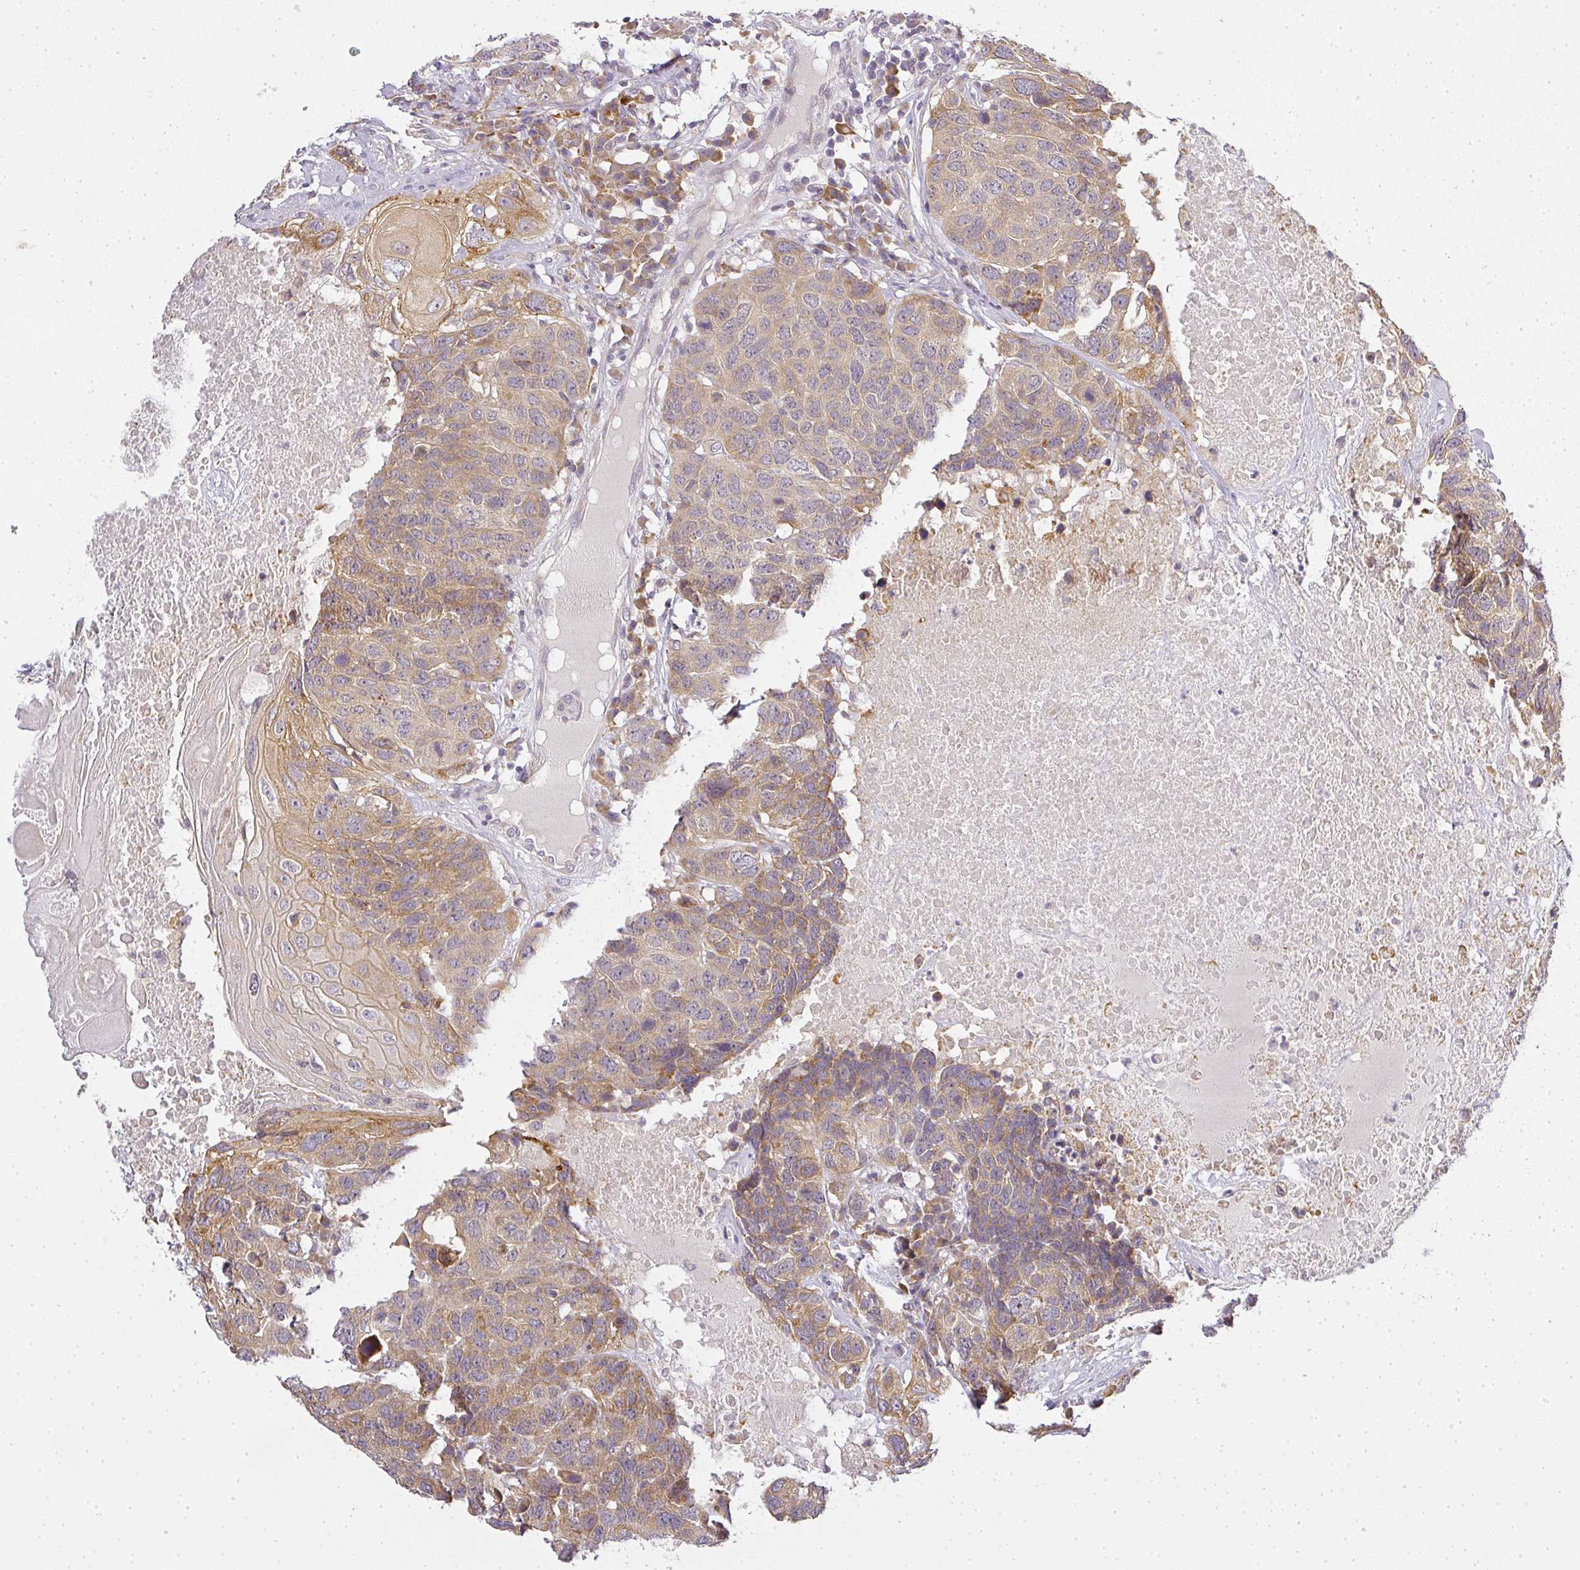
{"staining": {"intensity": "moderate", "quantity": "25%-75%", "location": "cytoplasmic/membranous"}, "tissue": "head and neck cancer", "cell_type": "Tumor cells", "image_type": "cancer", "snomed": [{"axis": "morphology", "description": "Squamous cell carcinoma, NOS"}, {"axis": "topography", "description": "Head-Neck"}], "caption": "Tumor cells display medium levels of moderate cytoplasmic/membranous staining in approximately 25%-75% of cells in head and neck cancer. (DAB IHC with brightfield microscopy, high magnification).", "gene": "MED19", "patient": {"sex": "male", "age": 66}}